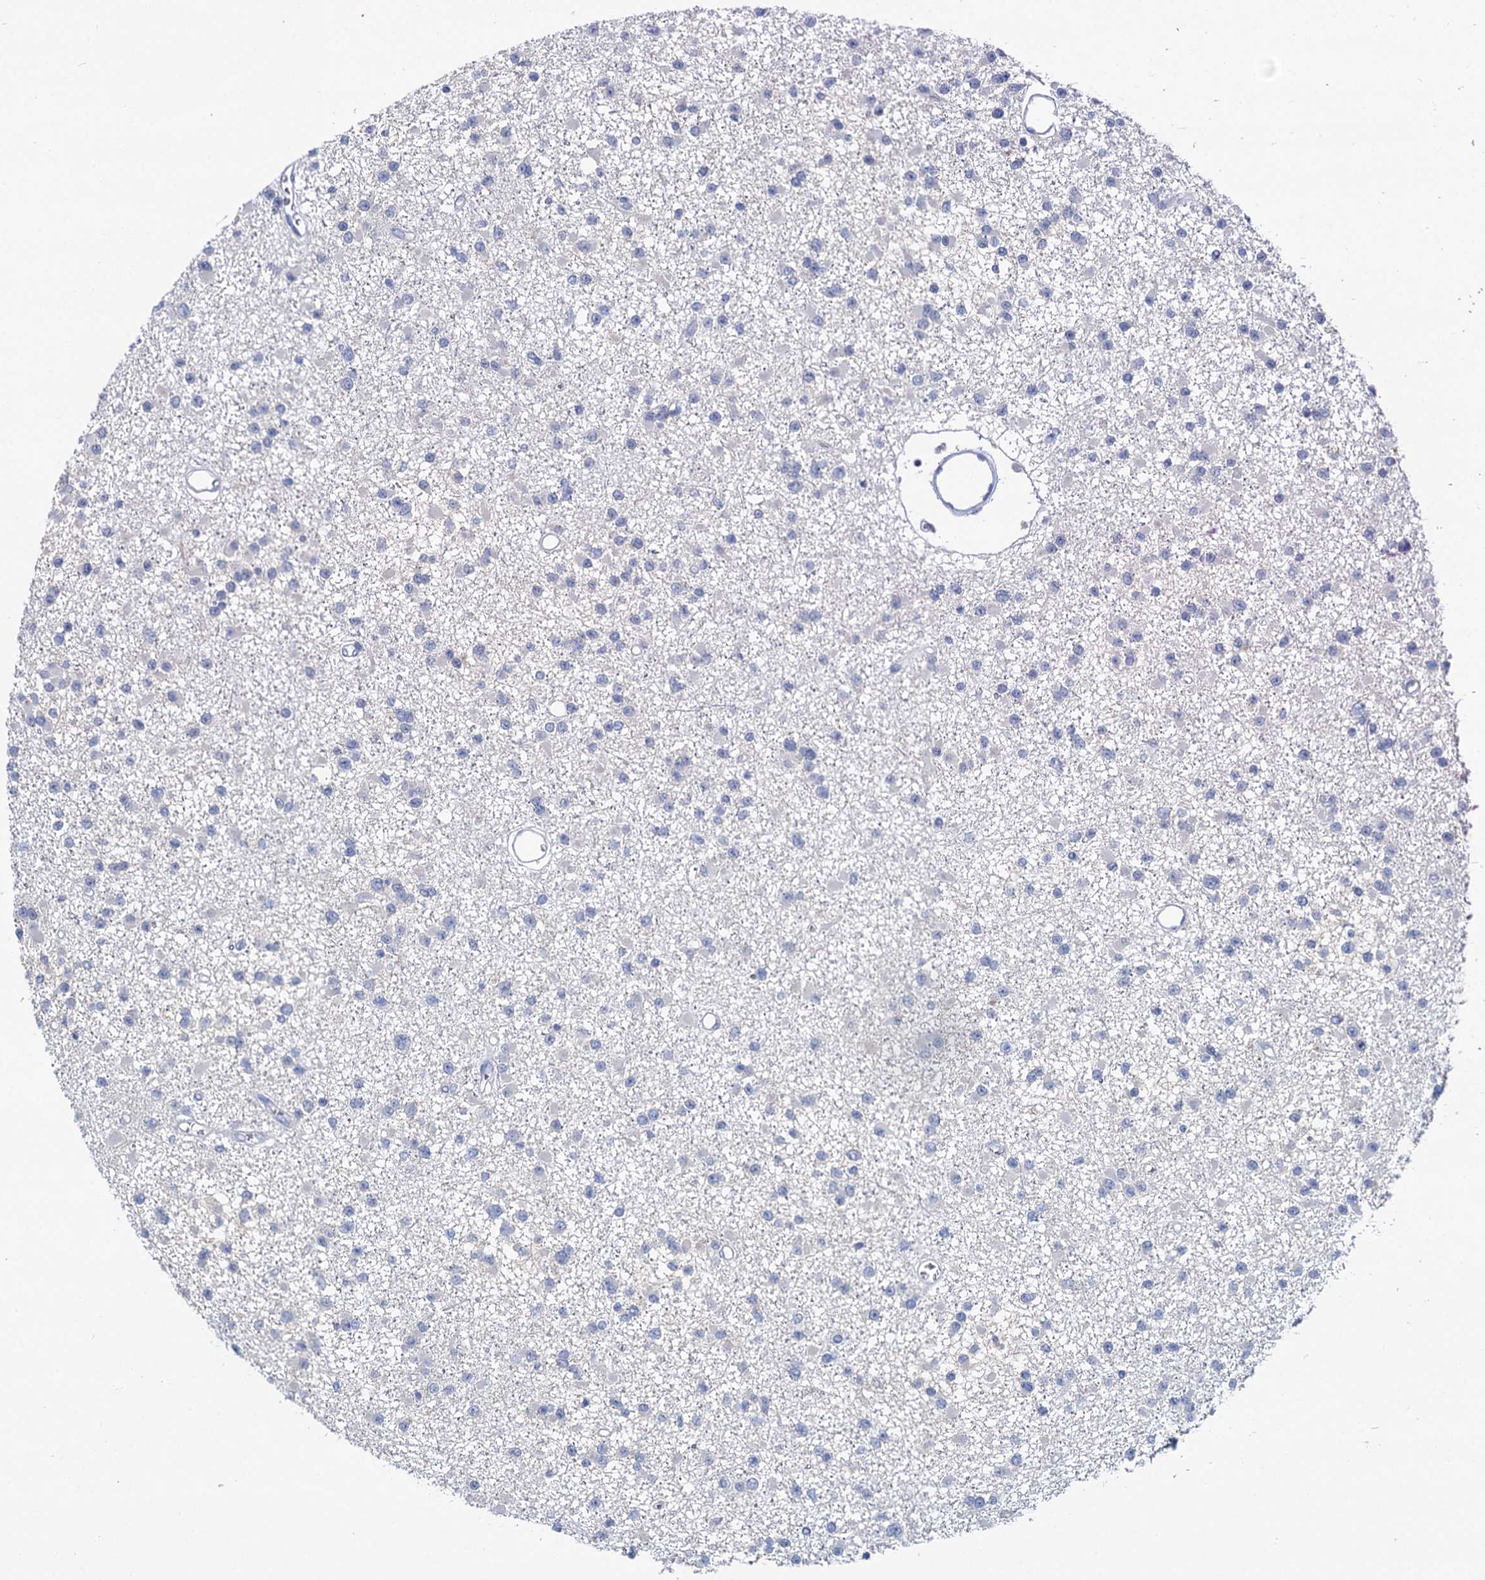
{"staining": {"intensity": "negative", "quantity": "none", "location": "none"}, "tissue": "glioma", "cell_type": "Tumor cells", "image_type": "cancer", "snomed": [{"axis": "morphology", "description": "Glioma, malignant, Low grade"}, {"axis": "topography", "description": "Brain"}], "caption": "This is an immunohistochemistry (IHC) photomicrograph of human glioma. There is no expression in tumor cells.", "gene": "ANKRD42", "patient": {"sex": "female", "age": 22}}